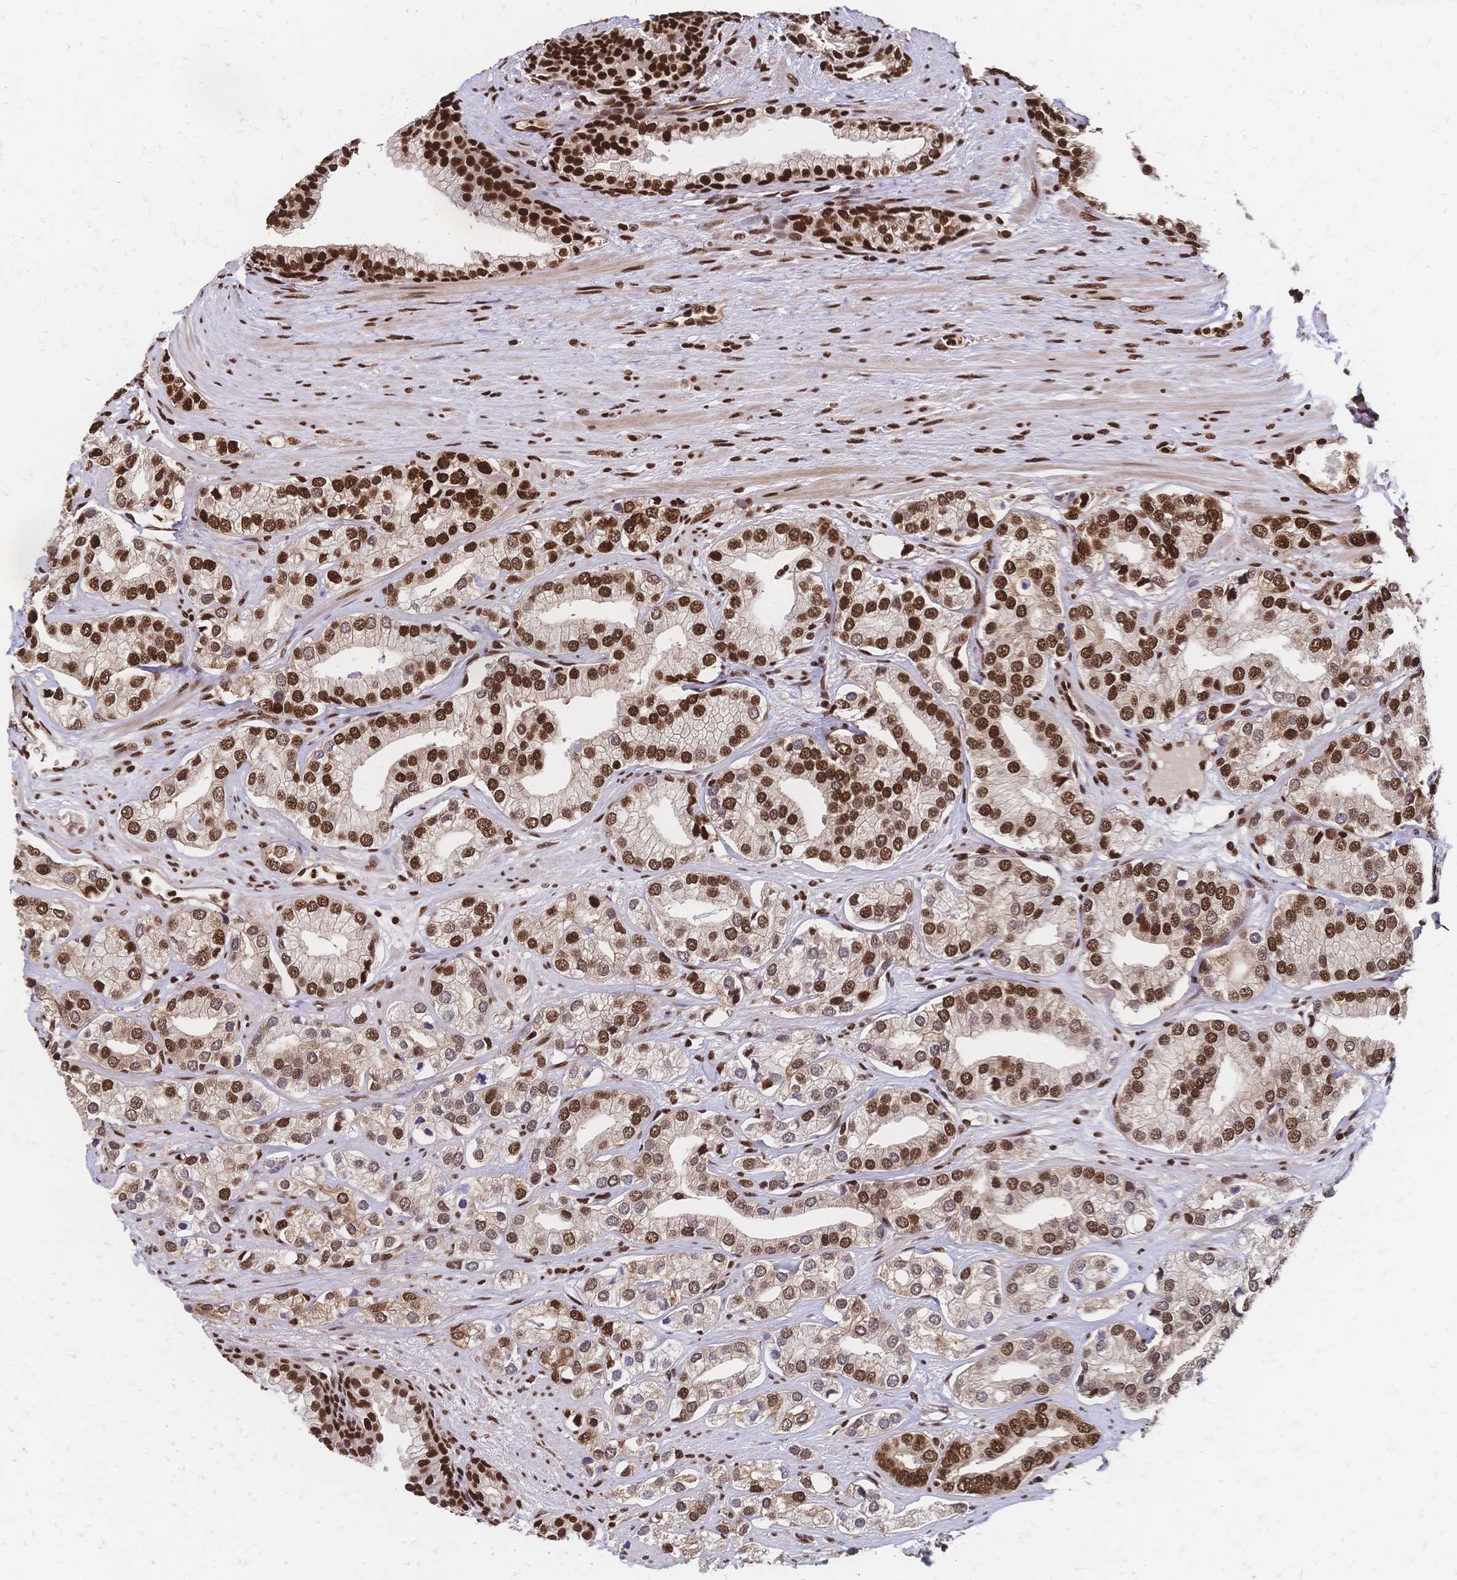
{"staining": {"intensity": "moderate", "quantity": ">75%", "location": "cytoplasmic/membranous,nuclear"}, "tissue": "prostate cancer", "cell_type": "Tumor cells", "image_type": "cancer", "snomed": [{"axis": "morphology", "description": "Adenocarcinoma, High grade"}, {"axis": "topography", "description": "Prostate"}], "caption": "Protein staining of prostate cancer tissue reveals moderate cytoplasmic/membranous and nuclear staining in approximately >75% of tumor cells.", "gene": "HDGF", "patient": {"sex": "male", "age": 58}}